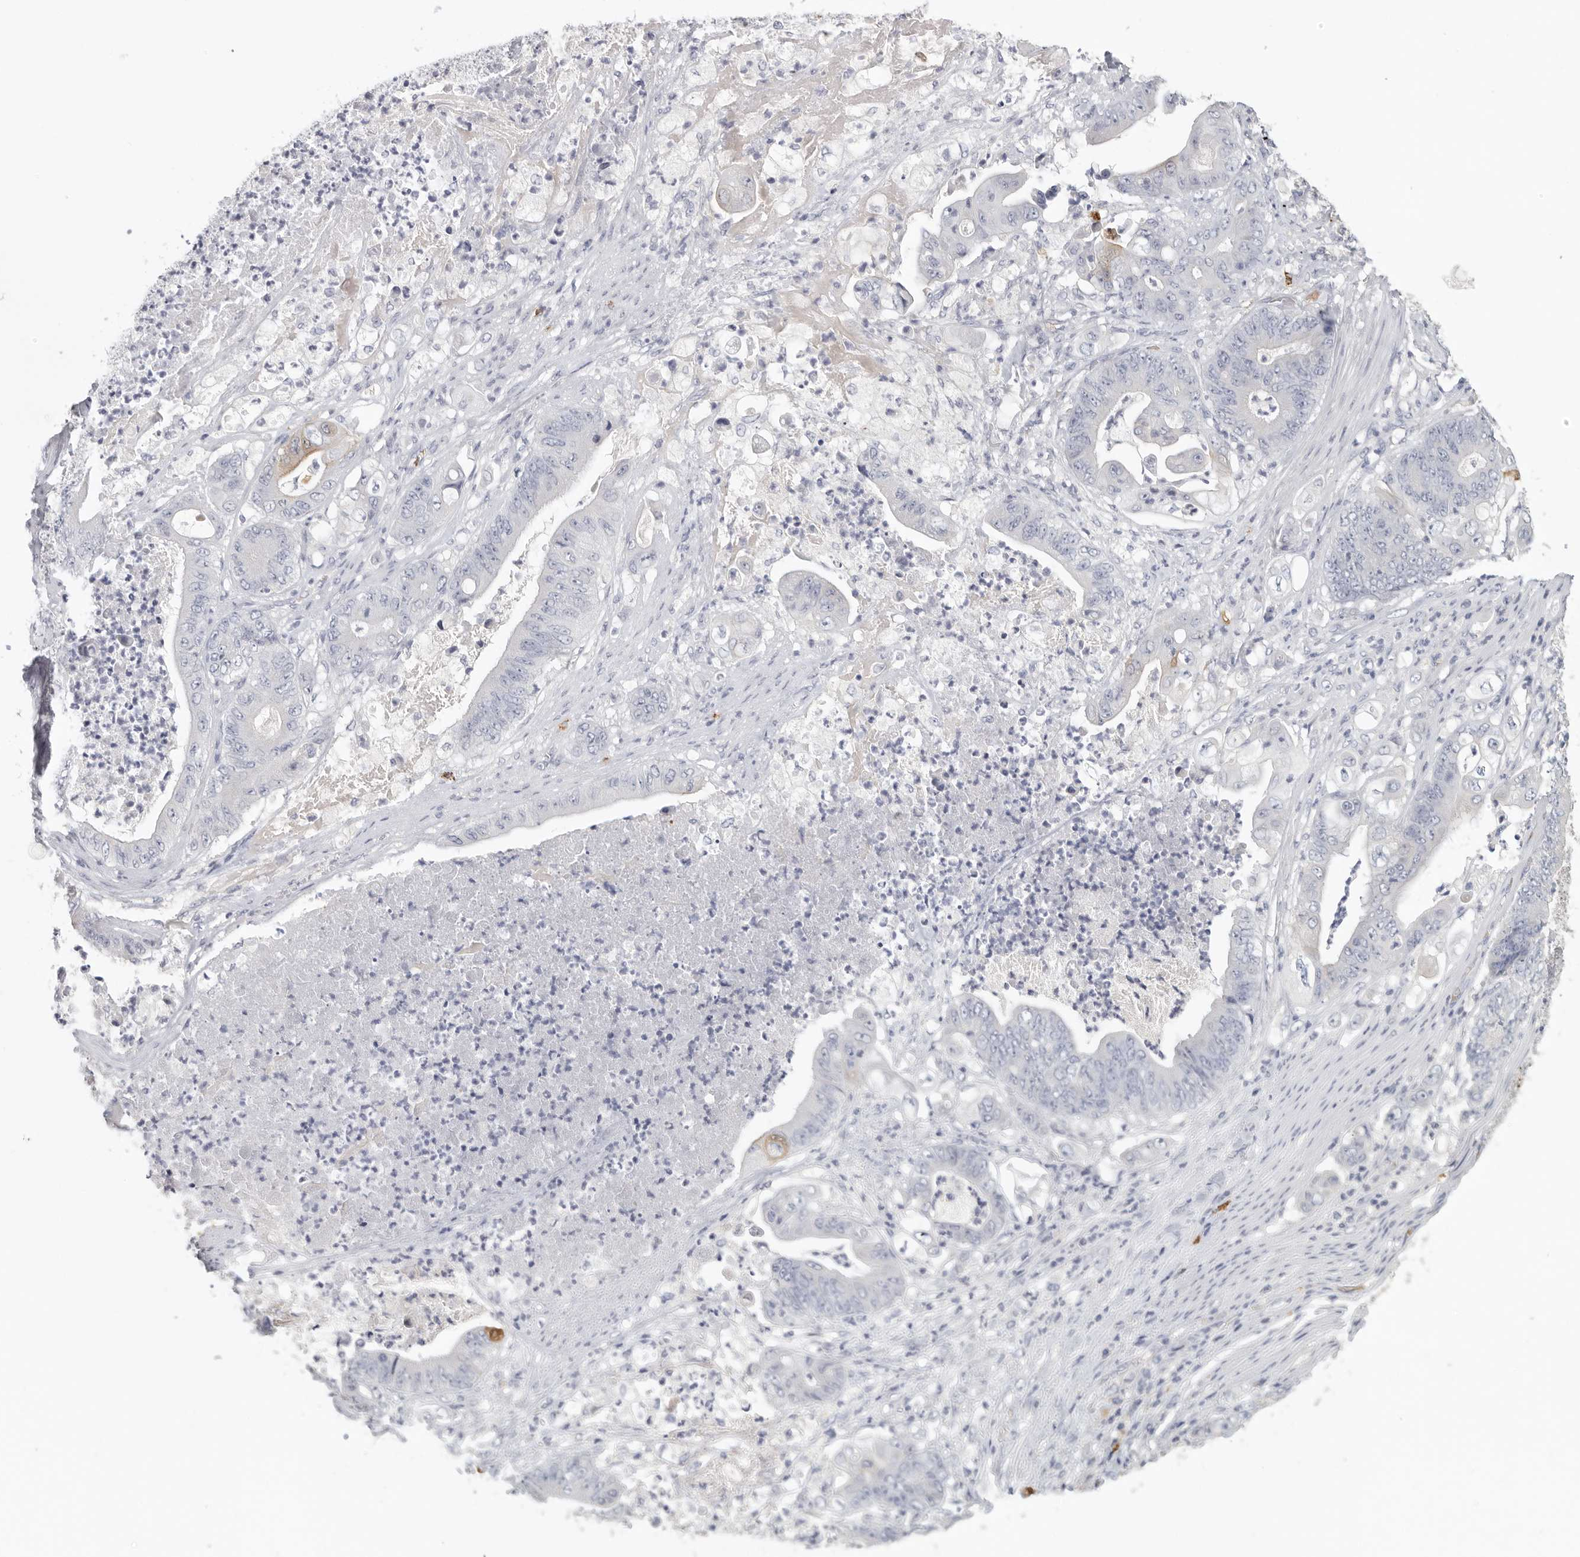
{"staining": {"intensity": "negative", "quantity": "none", "location": "none"}, "tissue": "stomach cancer", "cell_type": "Tumor cells", "image_type": "cancer", "snomed": [{"axis": "morphology", "description": "Adenocarcinoma, NOS"}, {"axis": "topography", "description": "Stomach"}], "caption": "Protein analysis of adenocarcinoma (stomach) displays no significant staining in tumor cells.", "gene": "DNAJC11", "patient": {"sex": "female", "age": 73}}